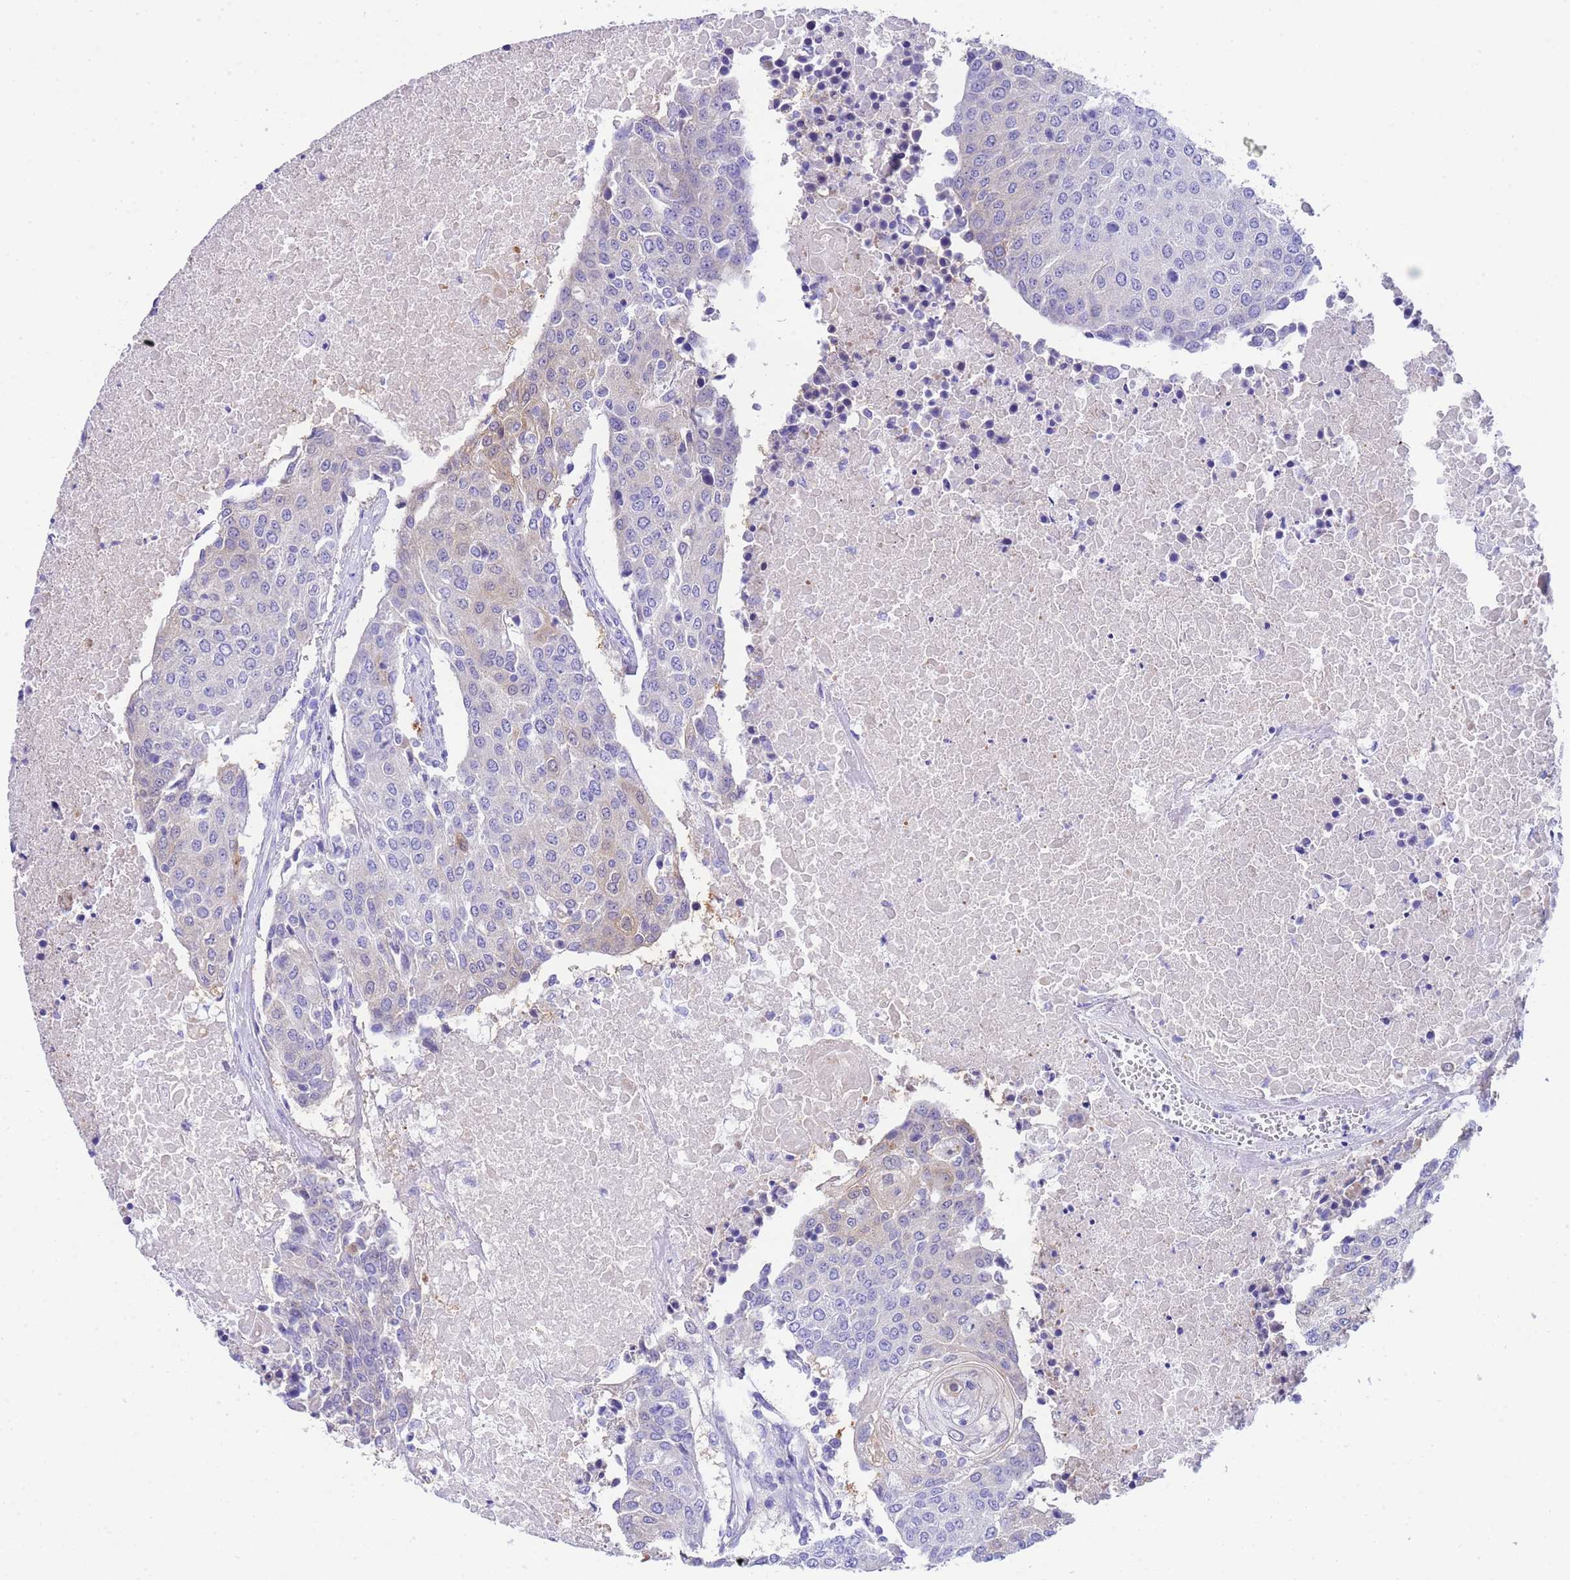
{"staining": {"intensity": "weak", "quantity": "<25%", "location": "cytoplasmic/membranous"}, "tissue": "urothelial cancer", "cell_type": "Tumor cells", "image_type": "cancer", "snomed": [{"axis": "morphology", "description": "Urothelial carcinoma, High grade"}, {"axis": "topography", "description": "Urinary bladder"}], "caption": "A high-resolution image shows IHC staining of urothelial cancer, which demonstrates no significant staining in tumor cells.", "gene": "USP38", "patient": {"sex": "female", "age": 85}}